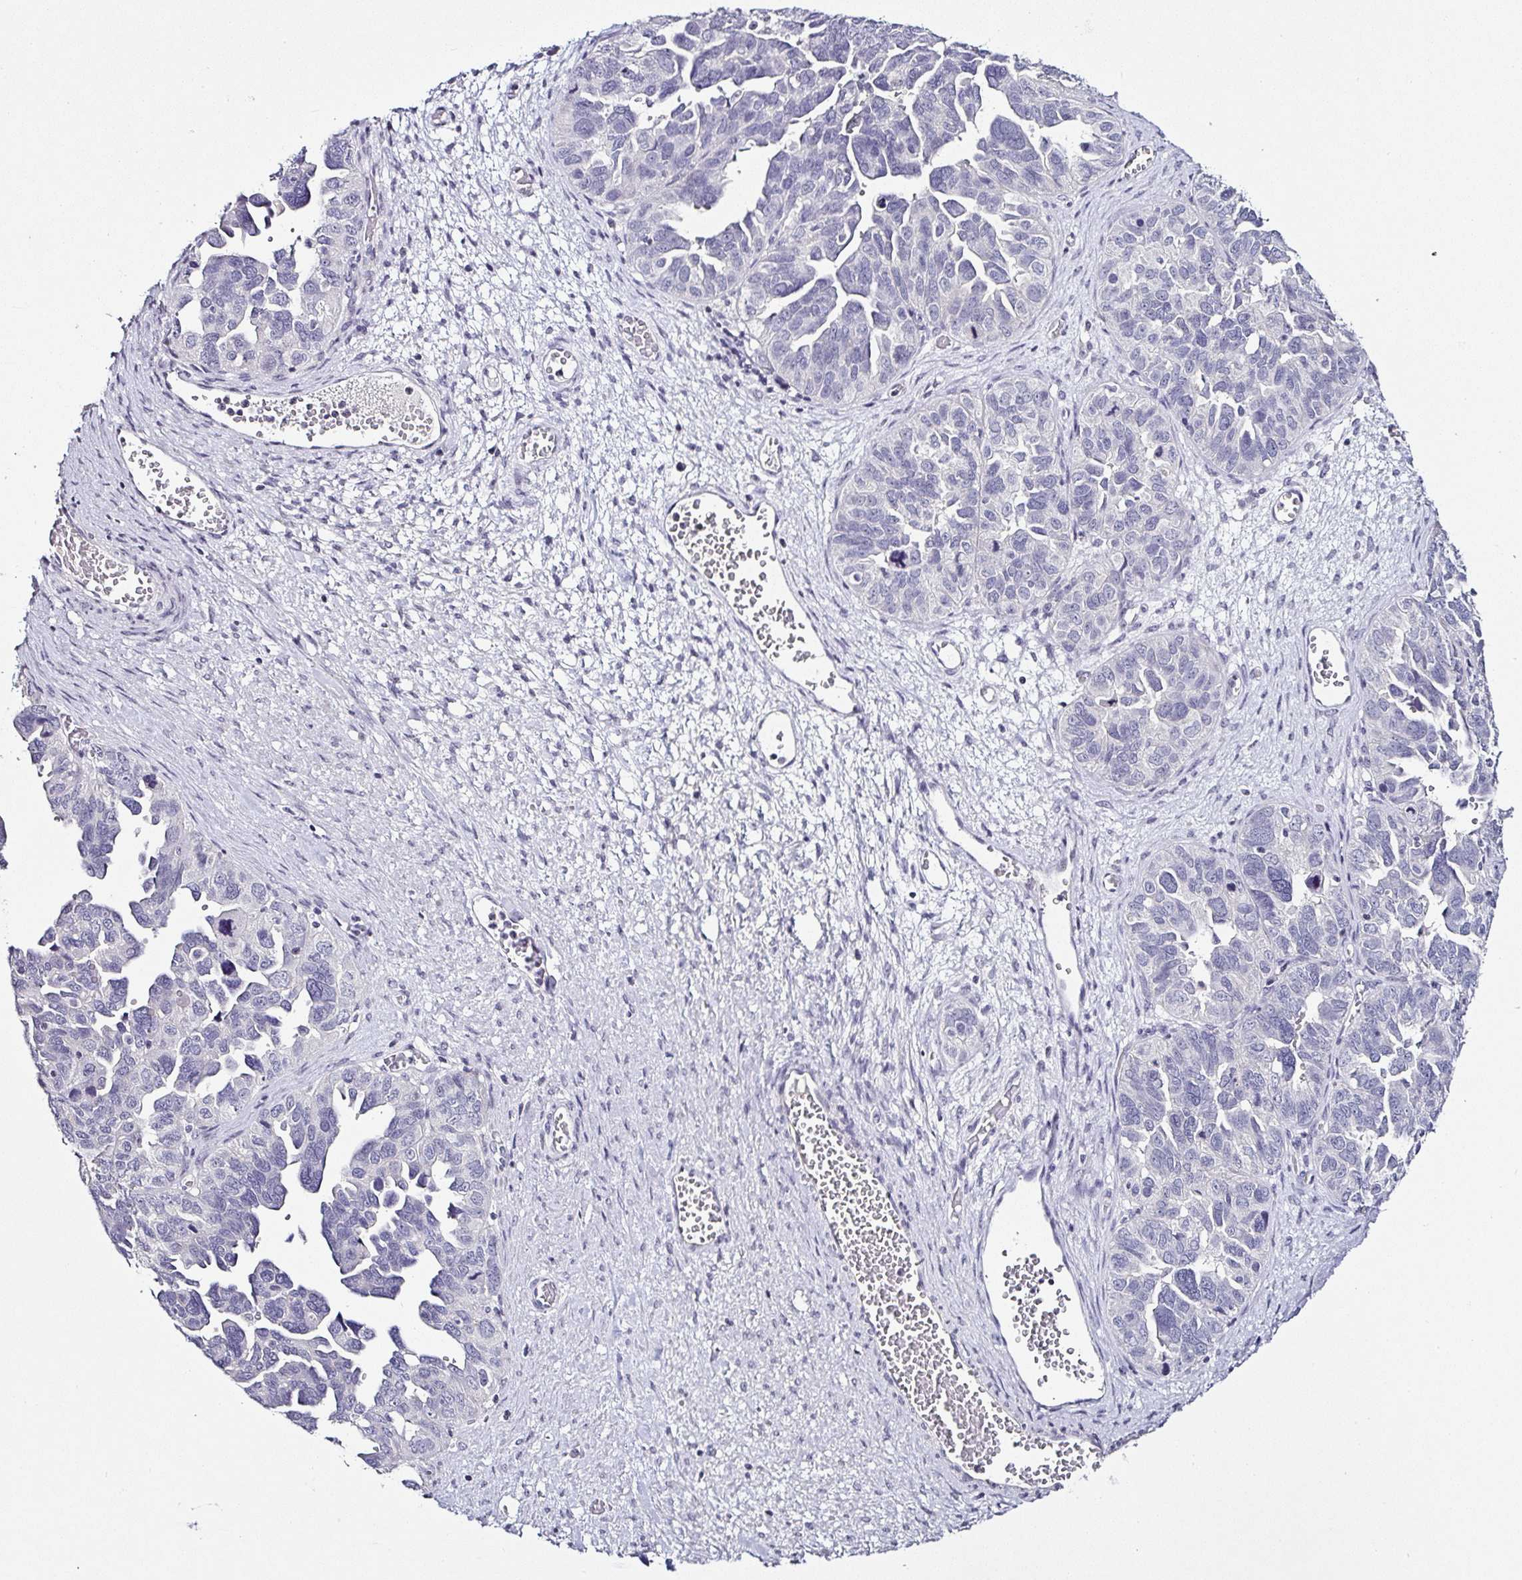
{"staining": {"intensity": "negative", "quantity": "none", "location": "none"}, "tissue": "ovarian cancer", "cell_type": "Tumor cells", "image_type": "cancer", "snomed": [{"axis": "morphology", "description": "Cystadenocarcinoma, serous, NOS"}, {"axis": "topography", "description": "Ovary"}], "caption": "Immunohistochemistry (IHC) histopathology image of human ovarian cancer stained for a protein (brown), which shows no positivity in tumor cells.", "gene": "SERPINB3", "patient": {"sex": "female", "age": 64}}